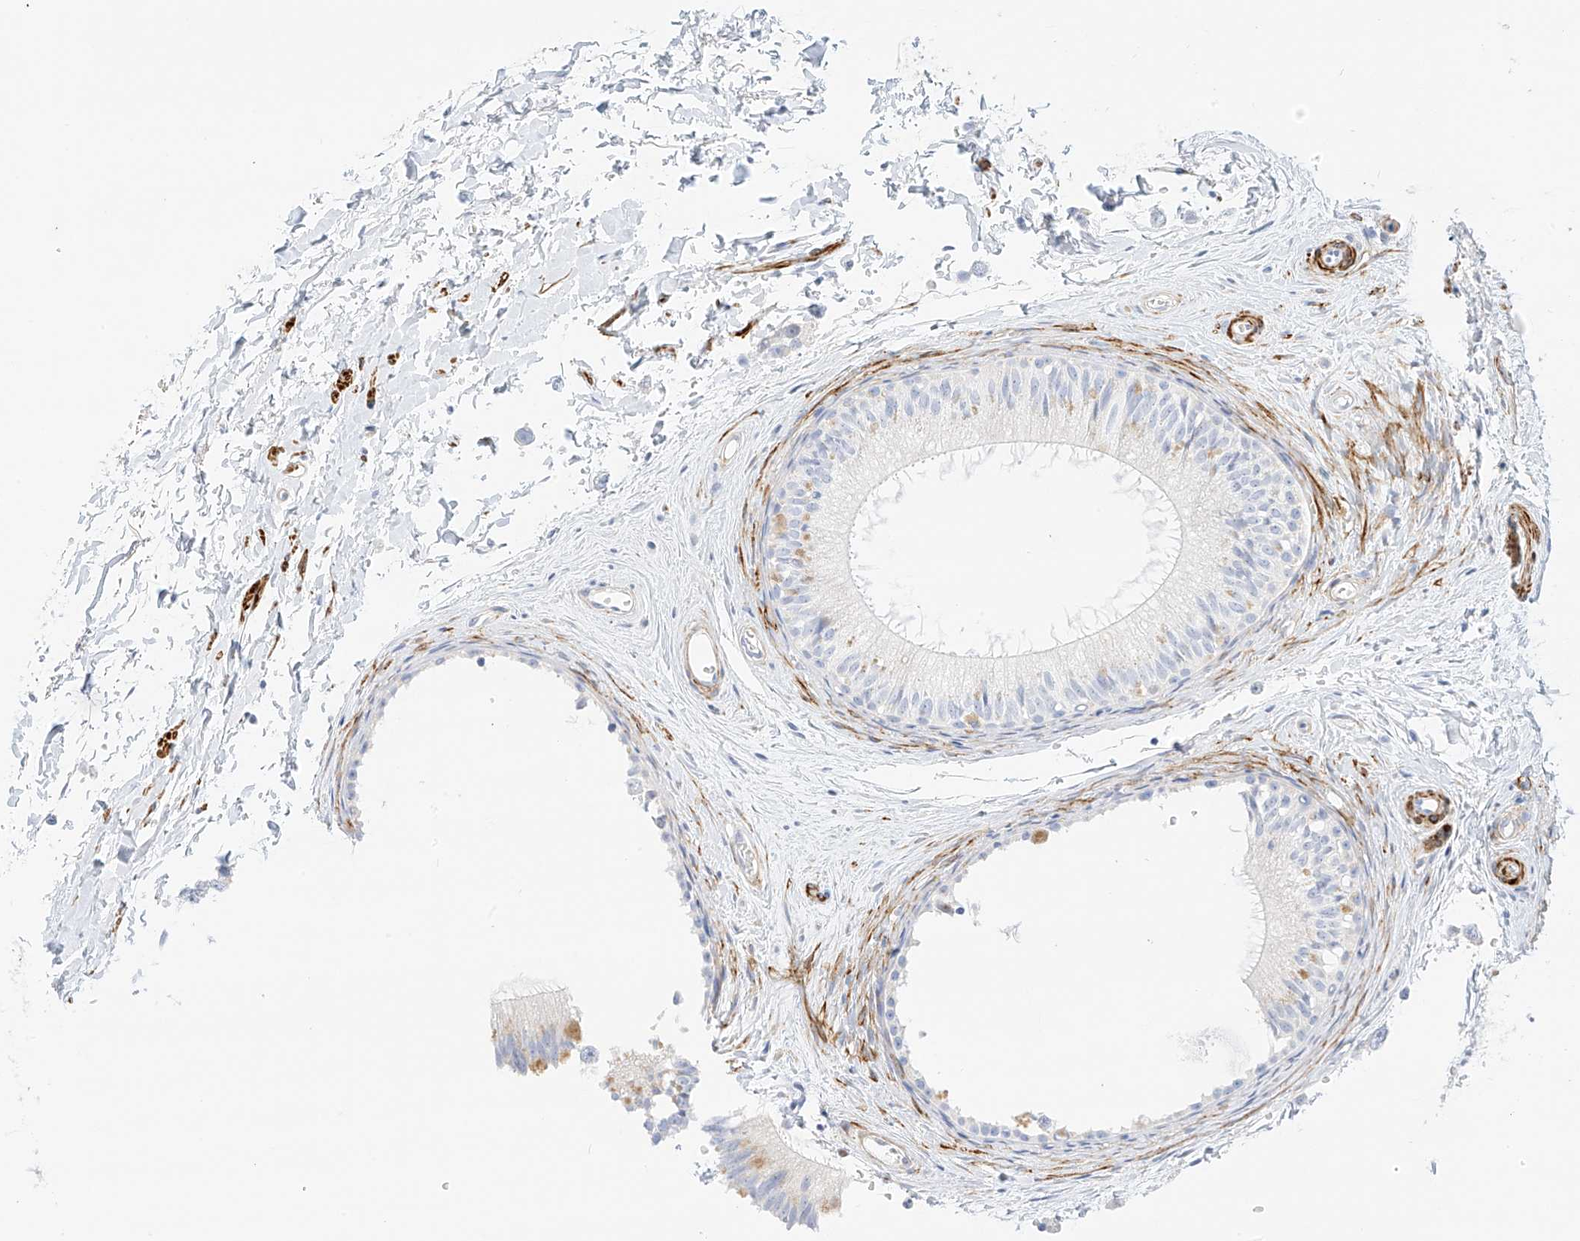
{"staining": {"intensity": "negative", "quantity": "none", "location": "none"}, "tissue": "epididymis", "cell_type": "Glandular cells", "image_type": "normal", "snomed": [{"axis": "morphology", "description": "Normal tissue, NOS"}, {"axis": "topography", "description": "Epididymis"}], "caption": "Immunohistochemistry (IHC) micrograph of normal epididymis stained for a protein (brown), which reveals no positivity in glandular cells. (DAB immunohistochemistry (IHC) with hematoxylin counter stain).", "gene": "ST3GAL5", "patient": {"sex": "male", "age": 34}}